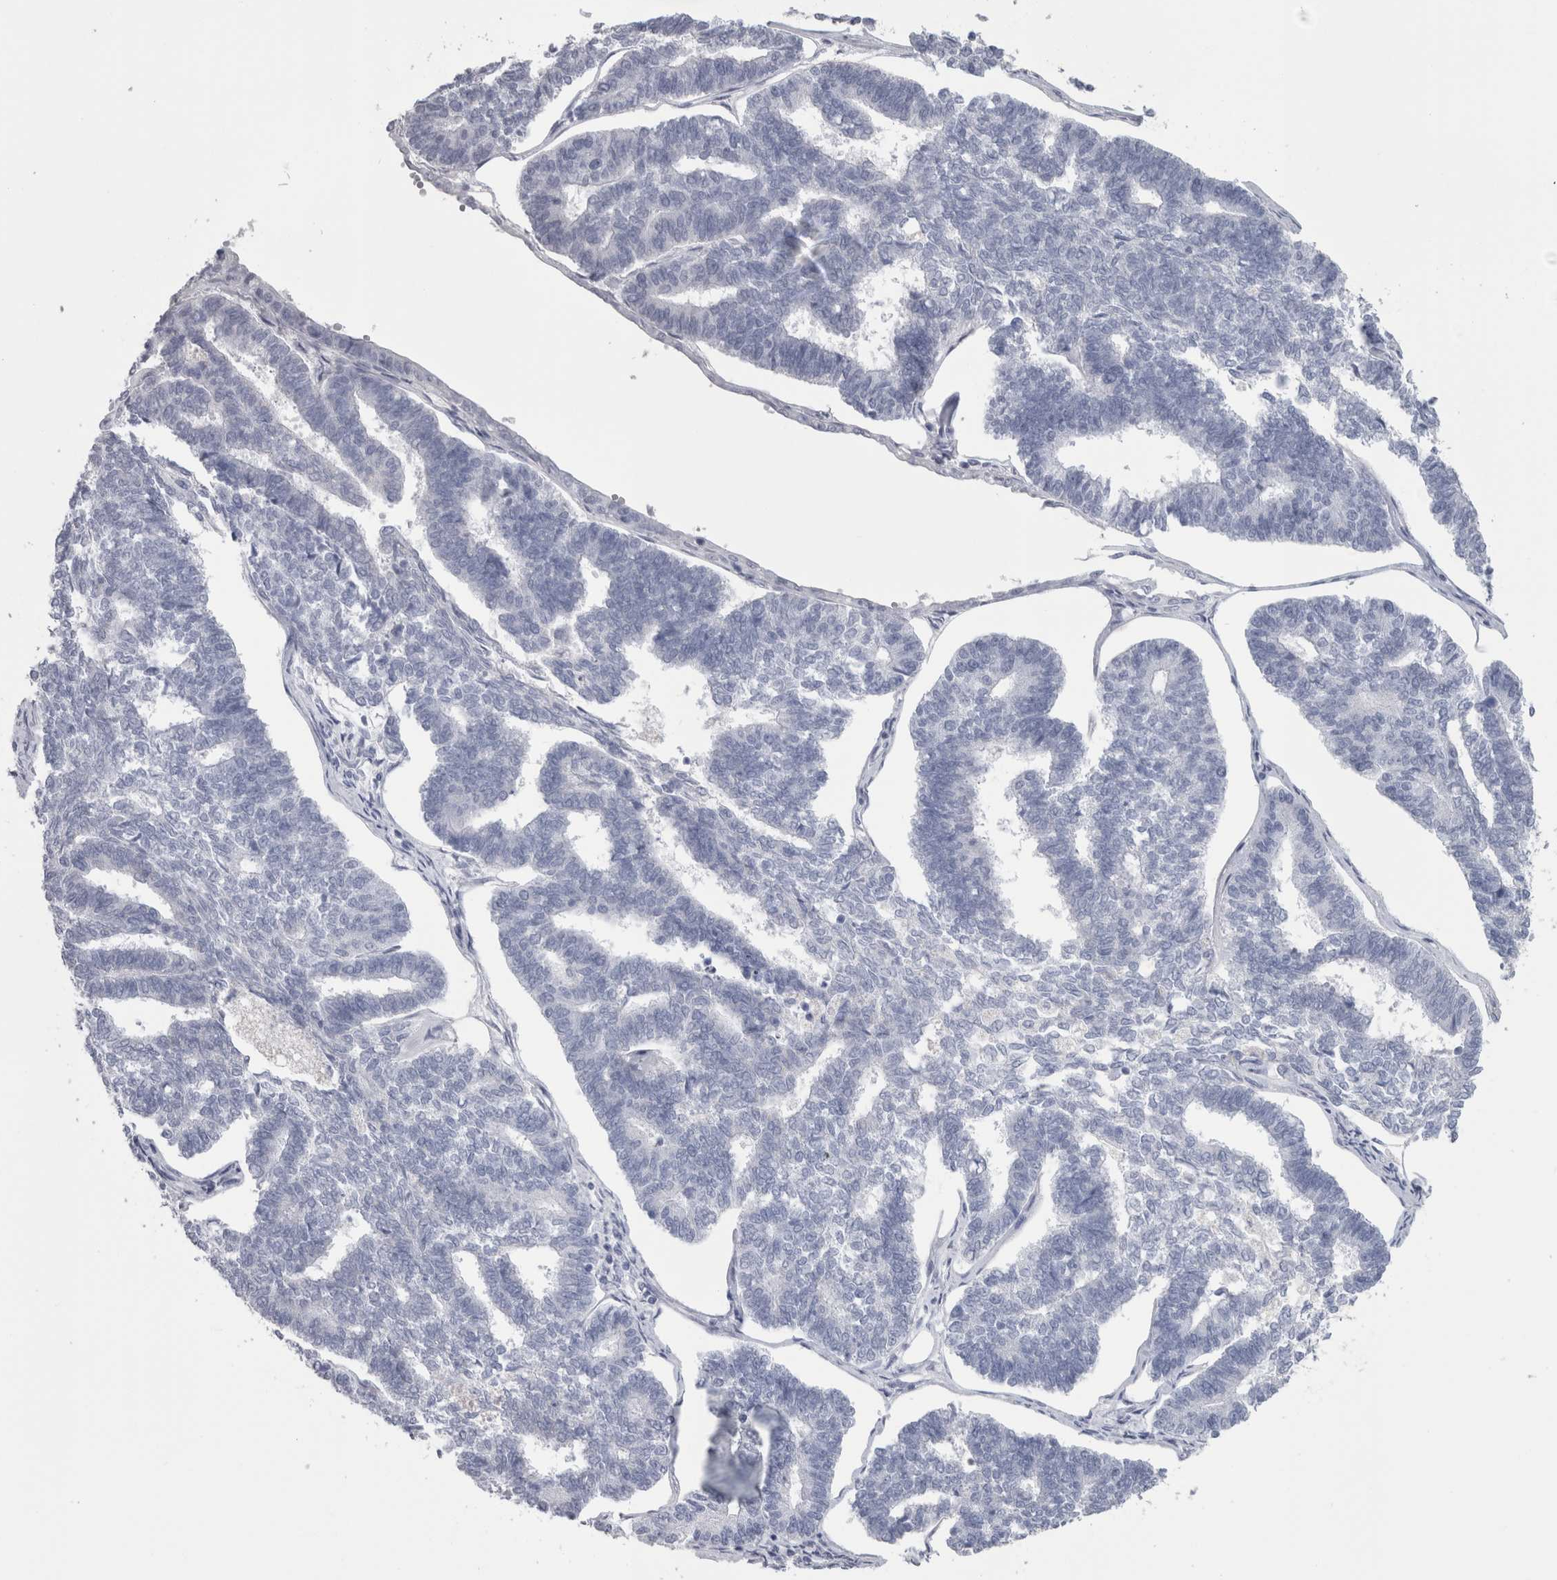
{"staining": {"intensity": "negative", "quantity": "none", "location": "none"}, "tissue": "endometrial cancer", "cell_type": "Tumor cells", "image_type": "cancer", "snomed": [{"axis": "morphology", "description": "Adenocarcinoma, NOS"}, {"axis": "topography", "description": "Endometrium"}], "caption": "This is an immunohistochemistry micrograph of human endometrial adenocarcinoma. There is no staining in tumor cells.", "gene": "PTH", "patient": {"sex": "female", "age": 70}}